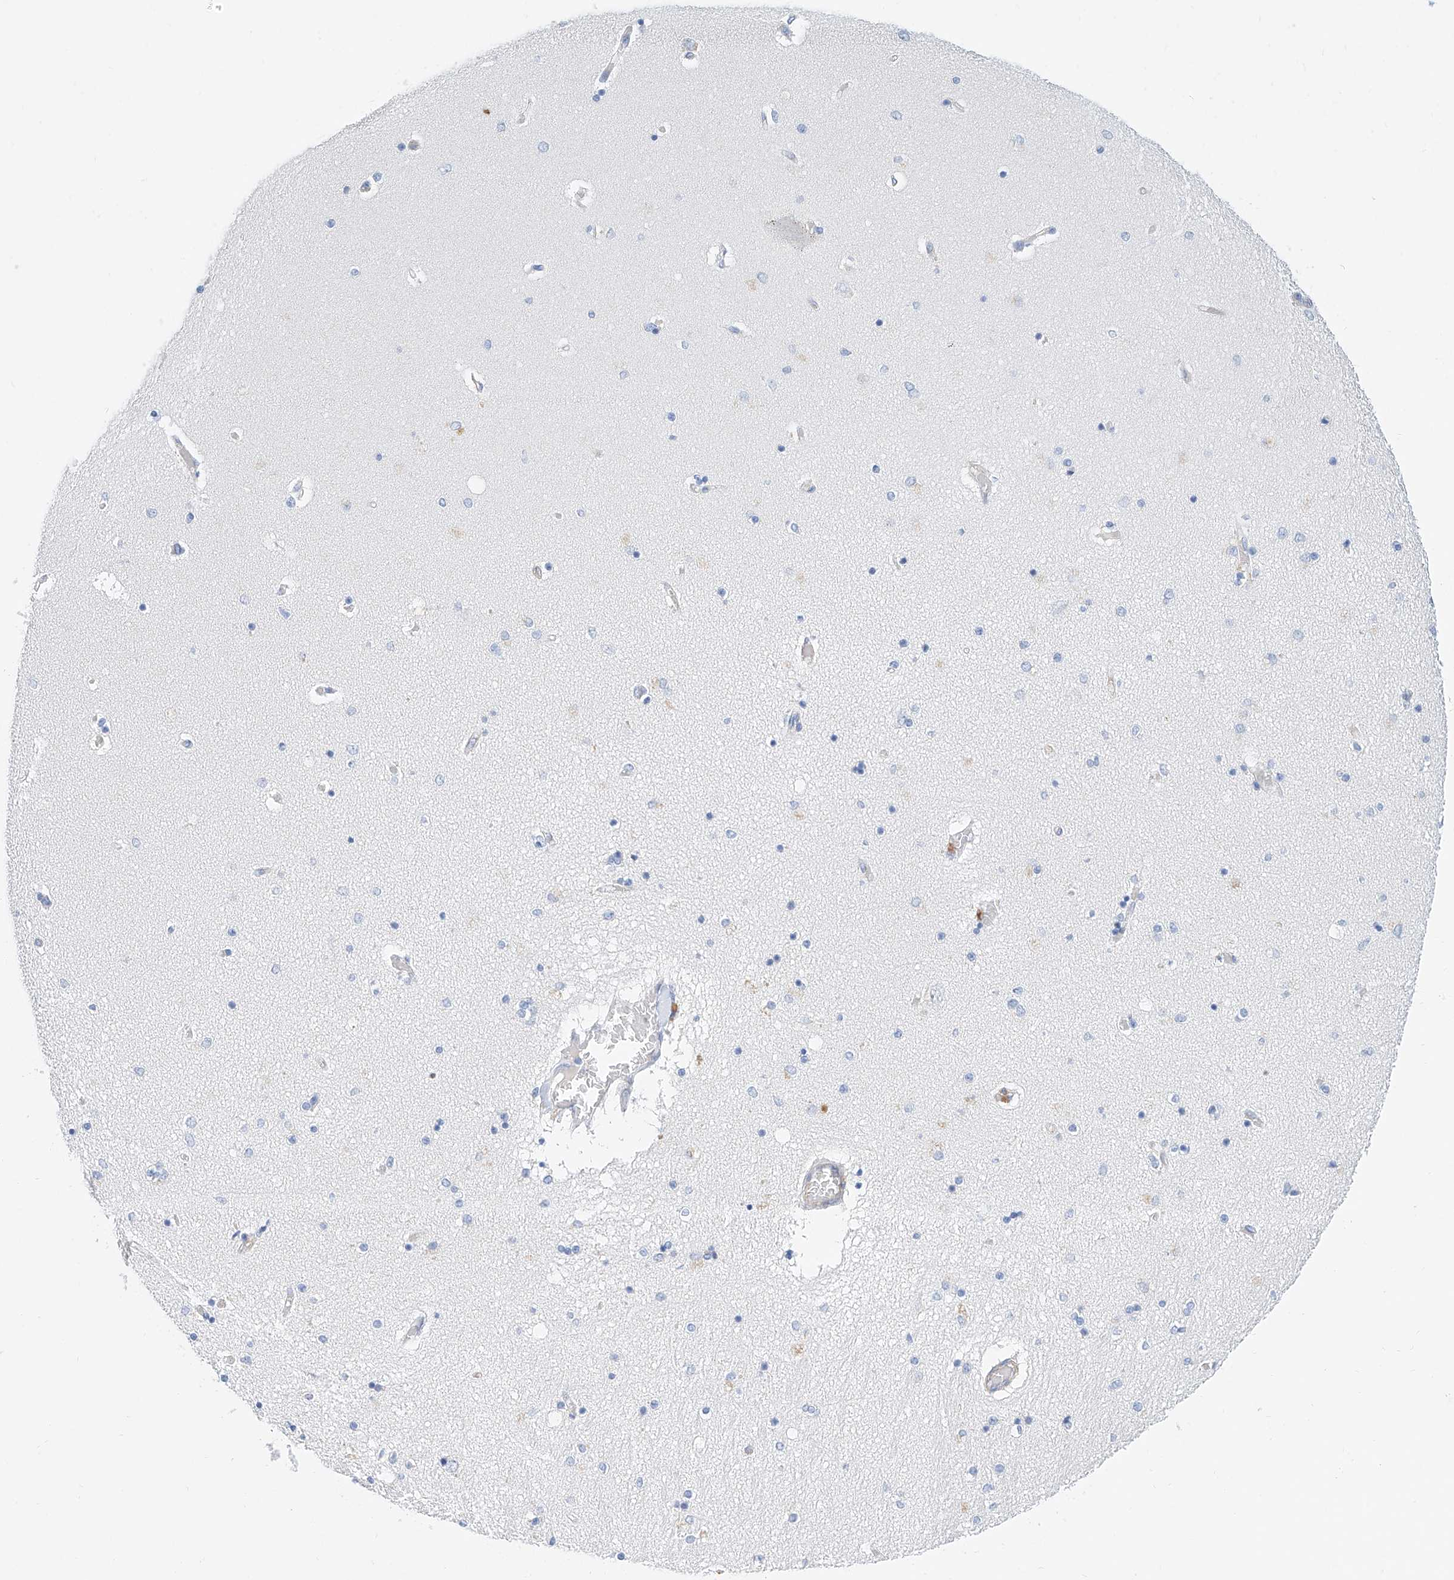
{"staining": {"intensity": "negative", "quantity": "none", "location": "none"}, "tissue": "hippocampus", "cell_type": "Glial cells", "image_type": "normal", "snomed": [{"axis": "morphology", "description": "Normal tissue, NOS"}, {"axis": "topography", "description": "Hippocampus"}], "caption": "The micrograph exhibits no staining of glial cells in unremarkable hippocampus.", "gene": "SBSPON", "patient": {"sex": "female", "age": 54}}